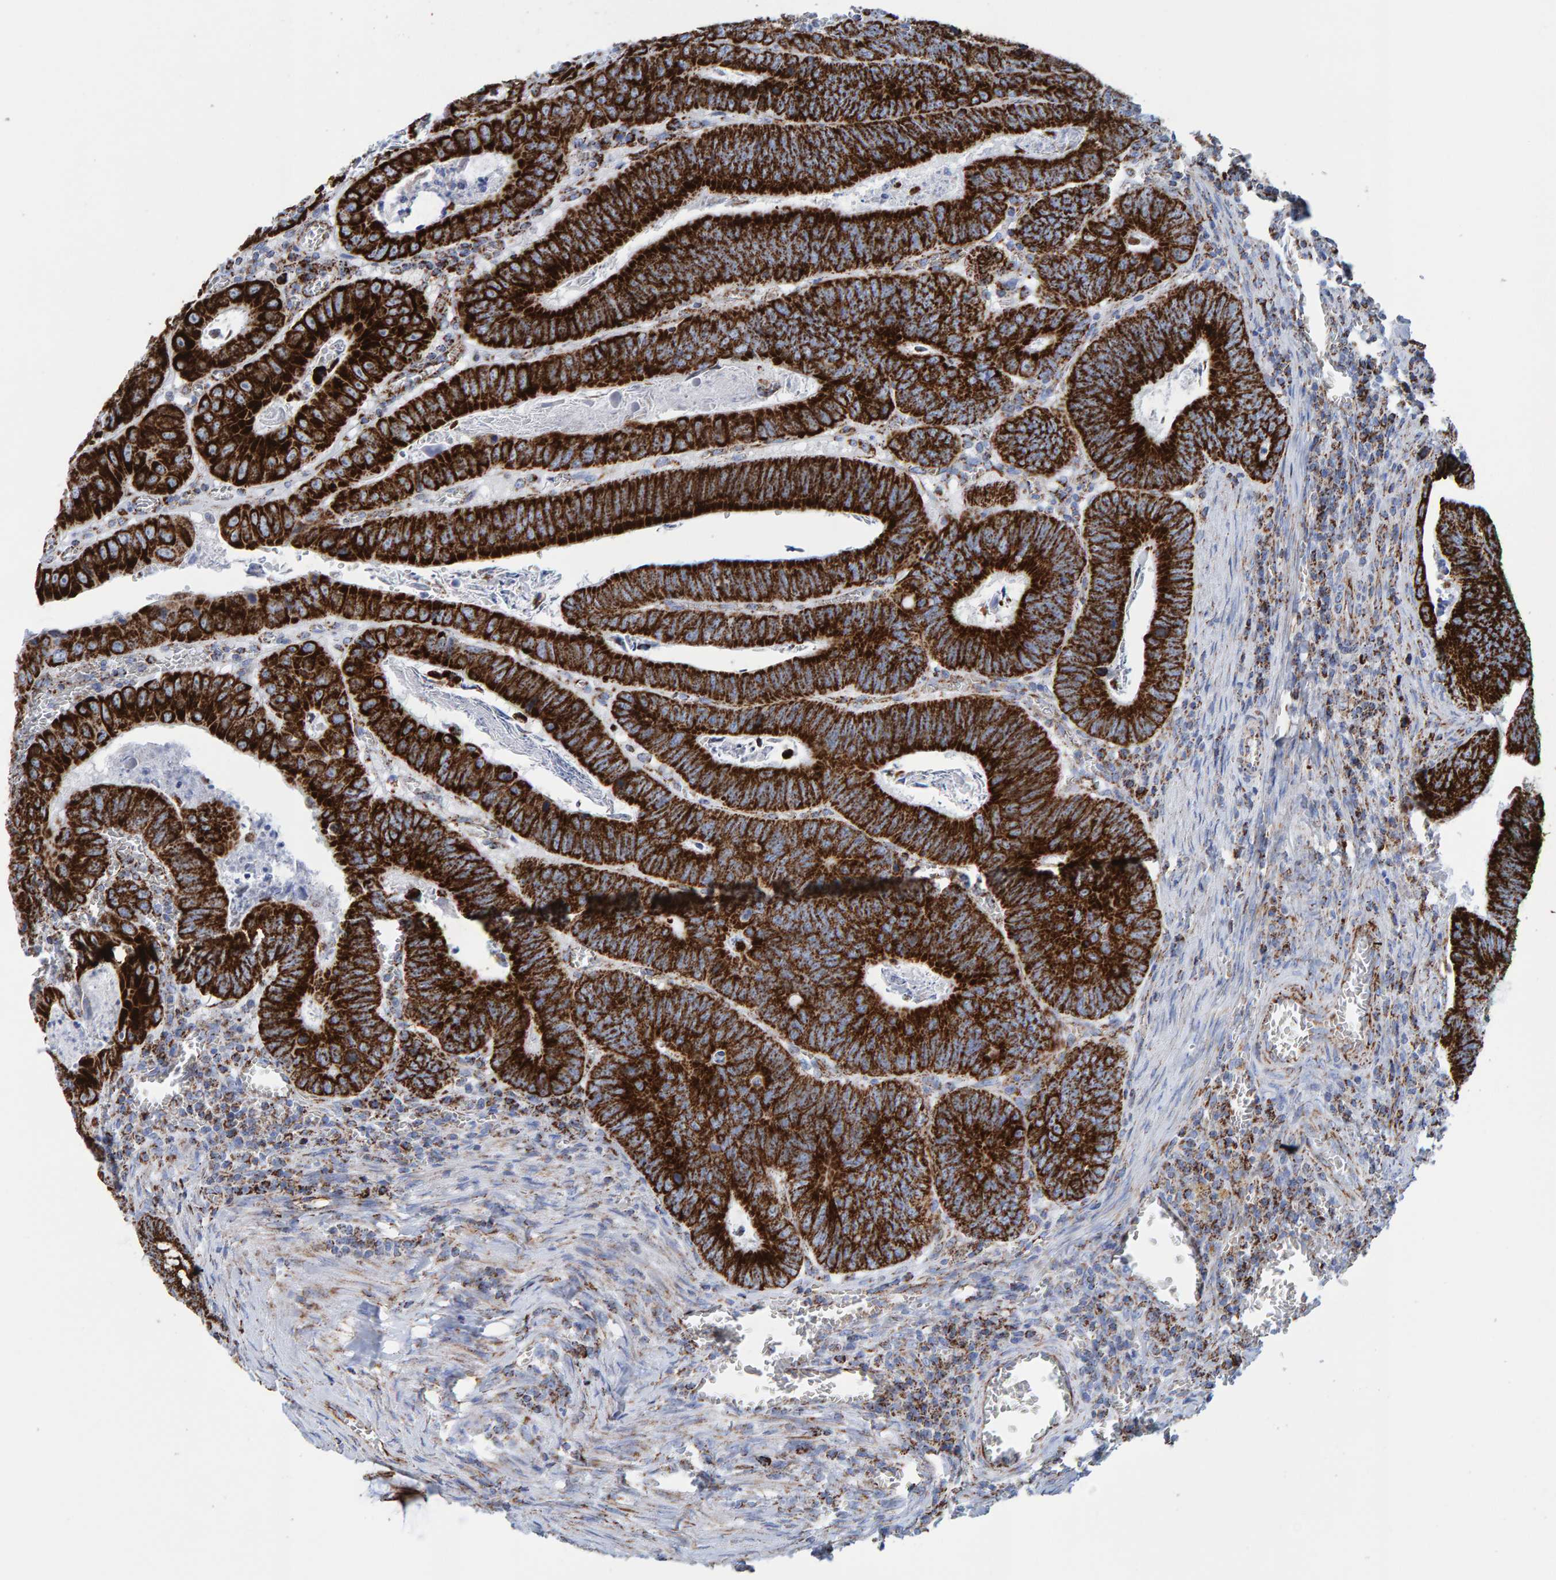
{"staining": {"intensity": "strong", "quantity": ">75%", "location": "cytoplasmic/membranous"}, "tissue": "colorectal cancer", "cell_type": "Tumor cells", "image_type": "cancer", "snomed": [{"axis": "morphology", "description": "Inflammation, NOS"}, {"axis": "morphology", "description": "Adenocarcinoma, NOS"}, {"axis": "topography", "description": "Colon"}], "caption": "Strong cytoplasmic/membranous protein positivity is present in approximately >75% of tumor cells in adenocarcinoma (colorectal). (IHC, brightfield microscopy, high magnification).", "gene": "ENSG00000262660", "patient": {"sex": "male", "age": 72}}